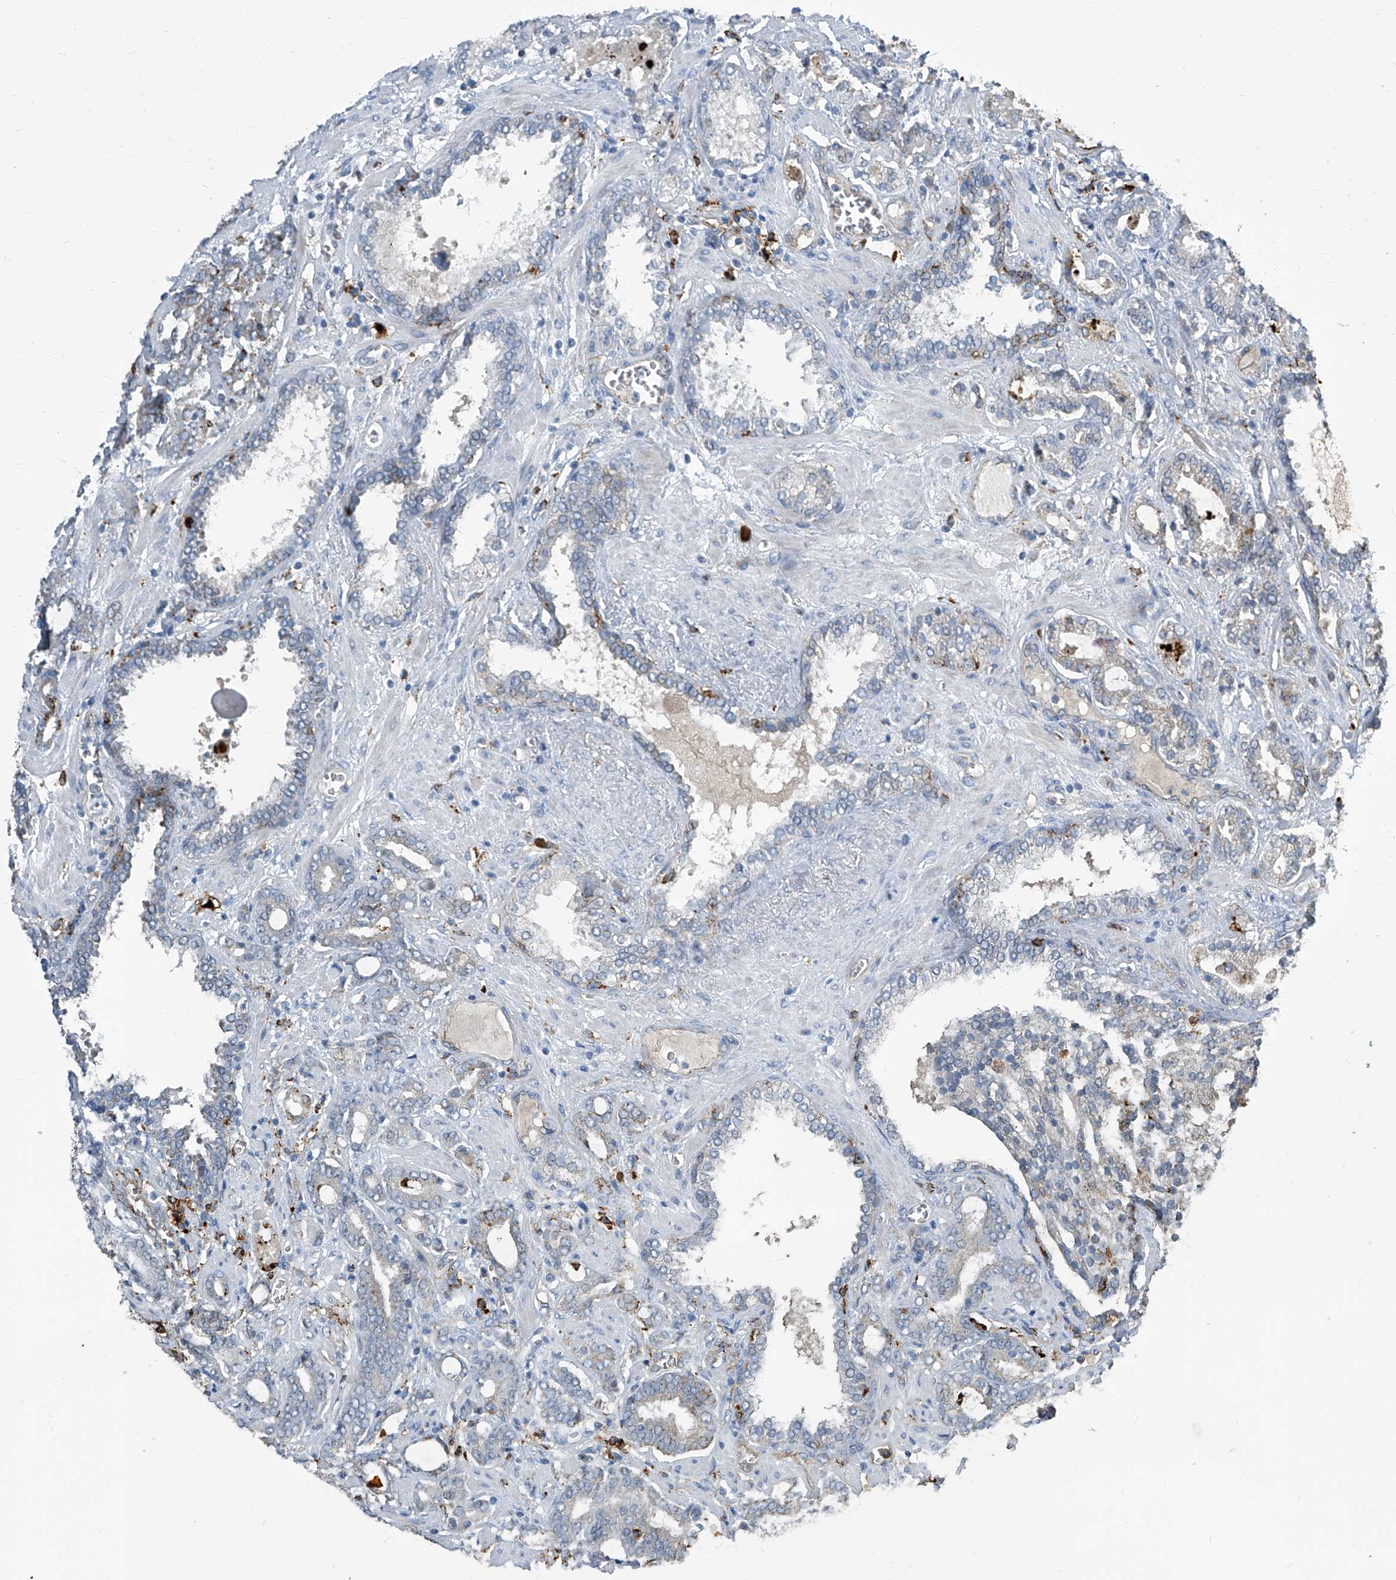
{"staining": {"intensity": "negative", "quantity": "none", "location": "none"}, "tissue": "prostate cancer", "cell_type": "Tumor cells", "image_type": "cancer", "snomed": [{"axis": "morphology", "description": "Adenocarcinoma, High grade"}, {"axis": "topography", "description": "Prostate and seminal vesicle, NOS"}], "caption": "This is an immunohistochemistry (IHC) image of human prostate cancer. There is no staining in tumor cells.", "gene": "FAM167A", "patient": {"sex": "male", "age": 67}}